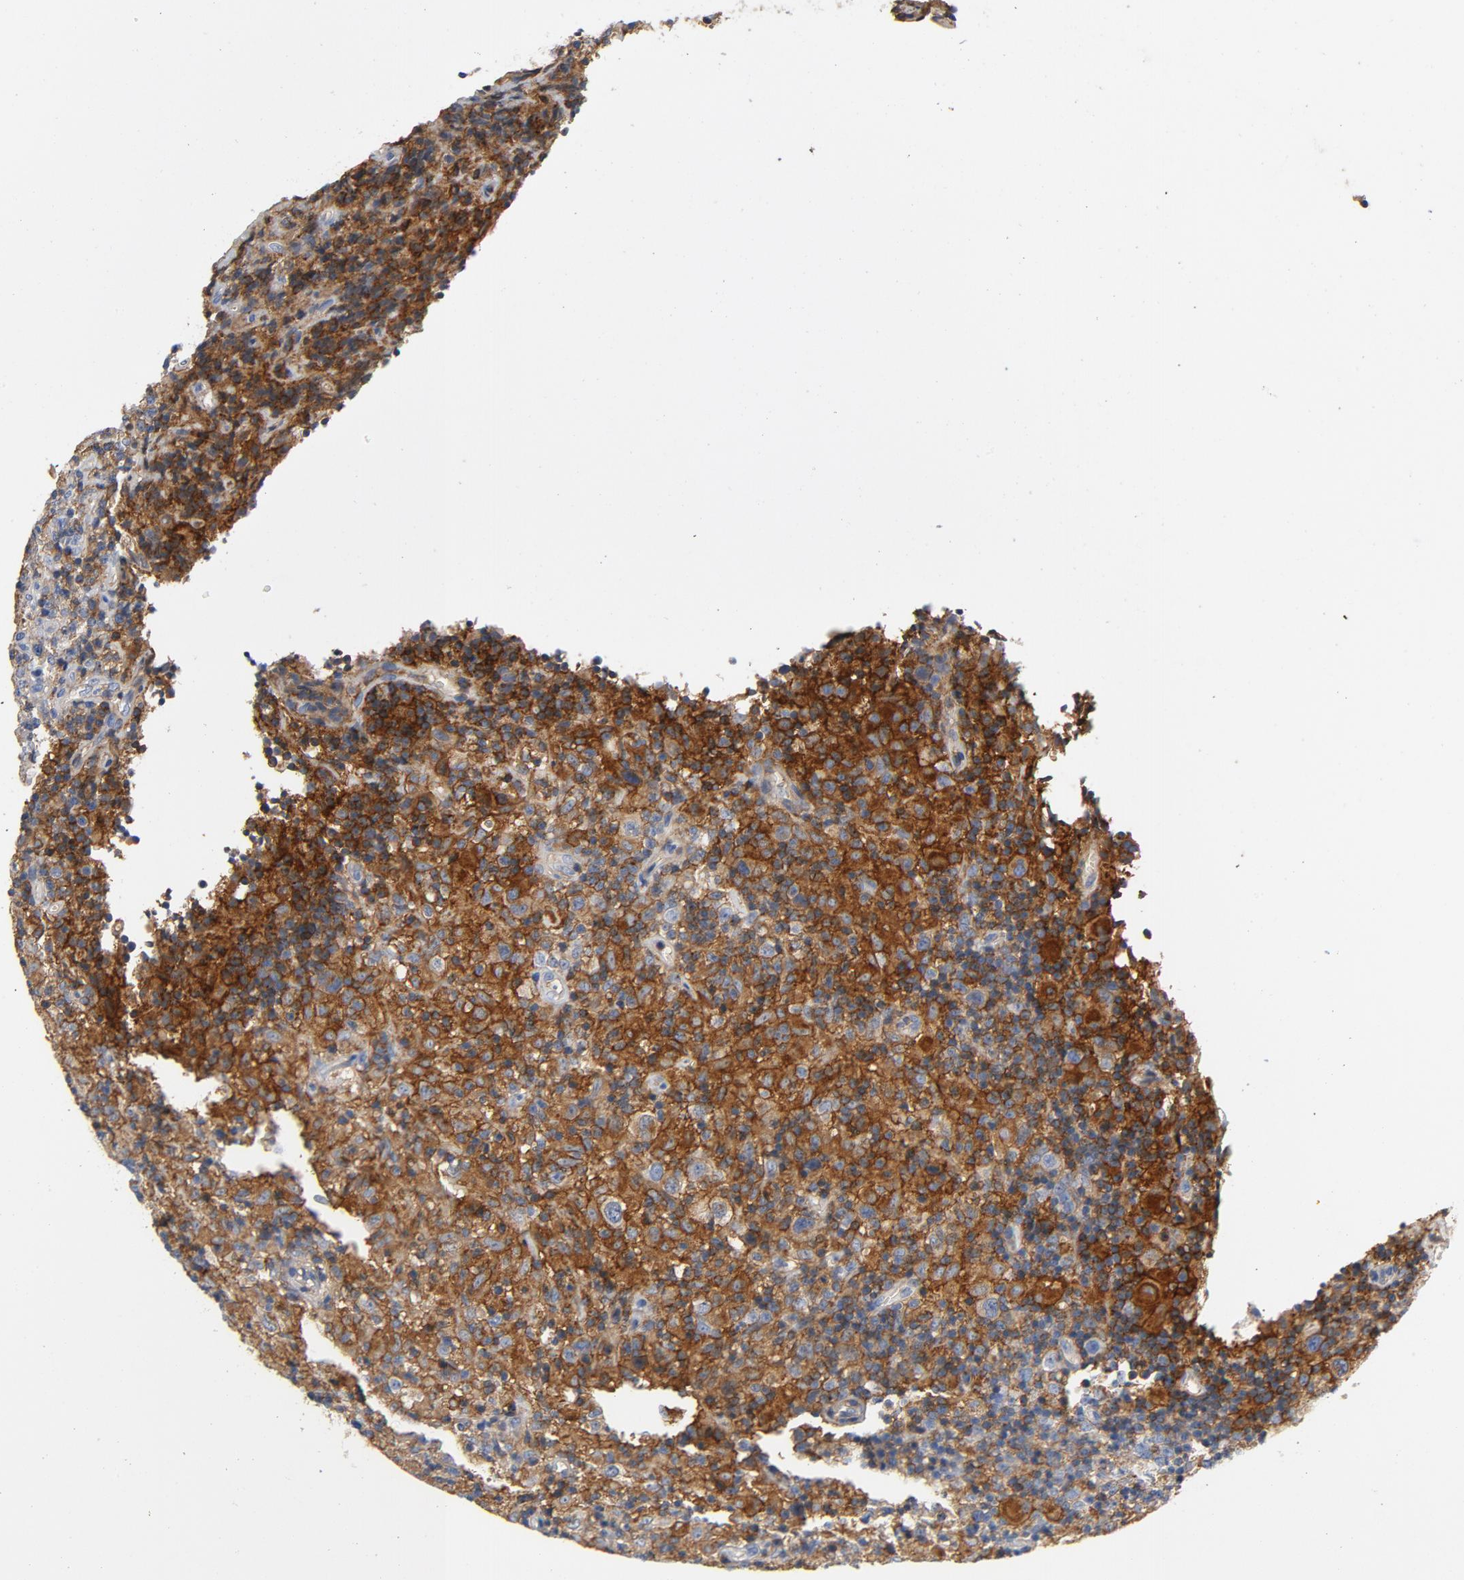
{"staining": {"intensity": "negative", "quantity": "none", "location": "none"}, "tissue": "lymphoma", "cell_type": "Tumor cells", "image_type": "cancer", "snomed": [{"axis": "morphology", "description": "Hodgkin's disease, NOS"}, {"axis": "topography", "description": "Lymph node"}], "caption": "A high-resolution histopathology image shows immunohistochemistry staining of lymphoma, which demonstrates no significant positivity in tumor cells. Brightfield microscopy of immunohistochemistry (IHC) stained with DAB (brown) and hematoxylin (blue), captured at high magnification.", "gene": "SRC", "patient": {"sex": "male", "age": 65}}